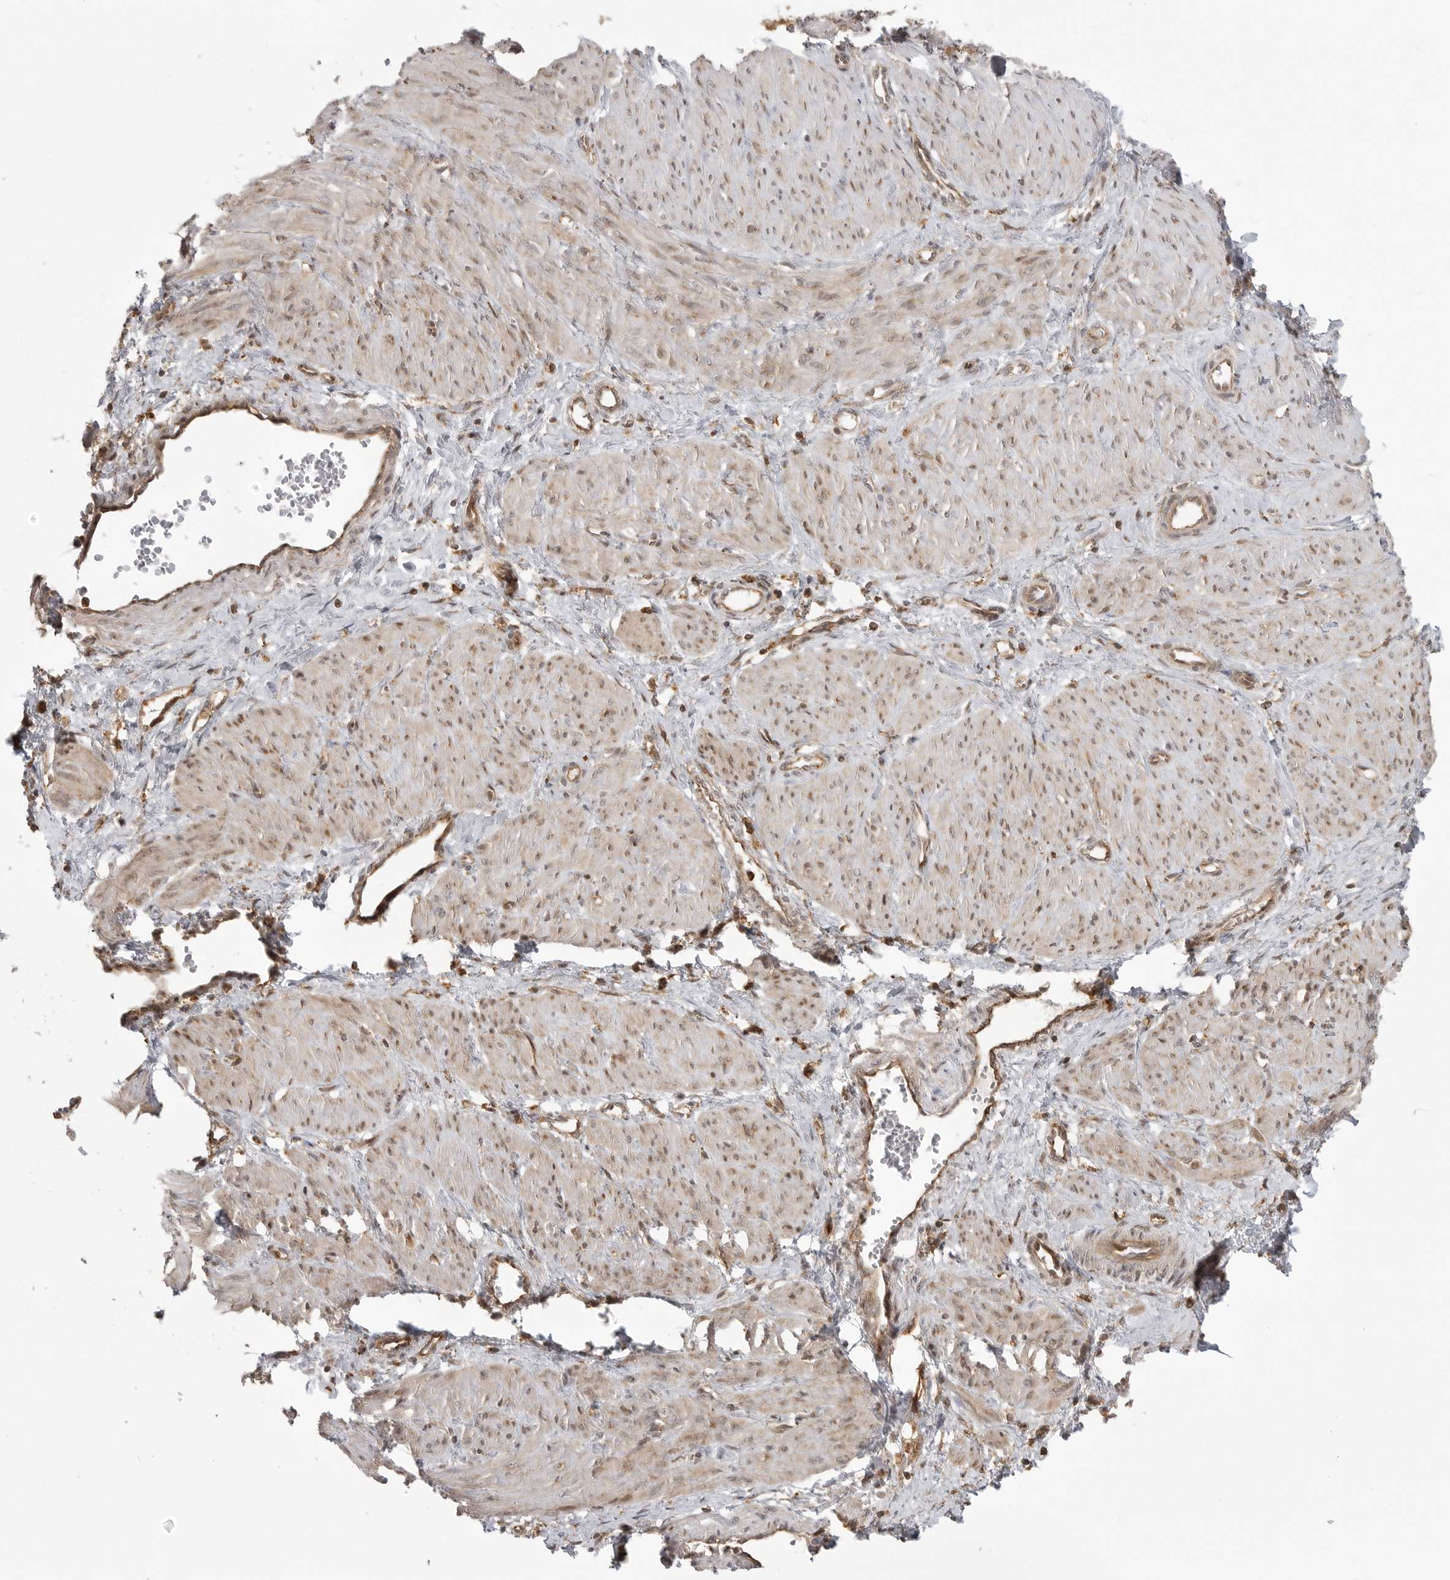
{"staining": {"intensity": "weak", "quantity": "25%-75%", "location": "cytoplasmic/membranous,nuclear"}, "tissue": "smooth muscle", "cell_type": "Smooth muscle cells", "image_type": "normal", "snomed": [{"axis": "morphology", "description": "Normal tissue, NOS"}, {"axis": "topography", "description": "Endometrium"}], "caption": "DAB (3,3'-diaminobenzidine) immunohistochemical staining of unremarkable human smooth muscle demonstrates weak cytoplasmic/membranous,nuclear protein positivity in about 25%-75% of smooth muscle cells. Ihc stains the protein of interest in brown and the nuclei are stained blue.", "gene": "FAT3", "patient": {"sex": "female", "age": 33}}